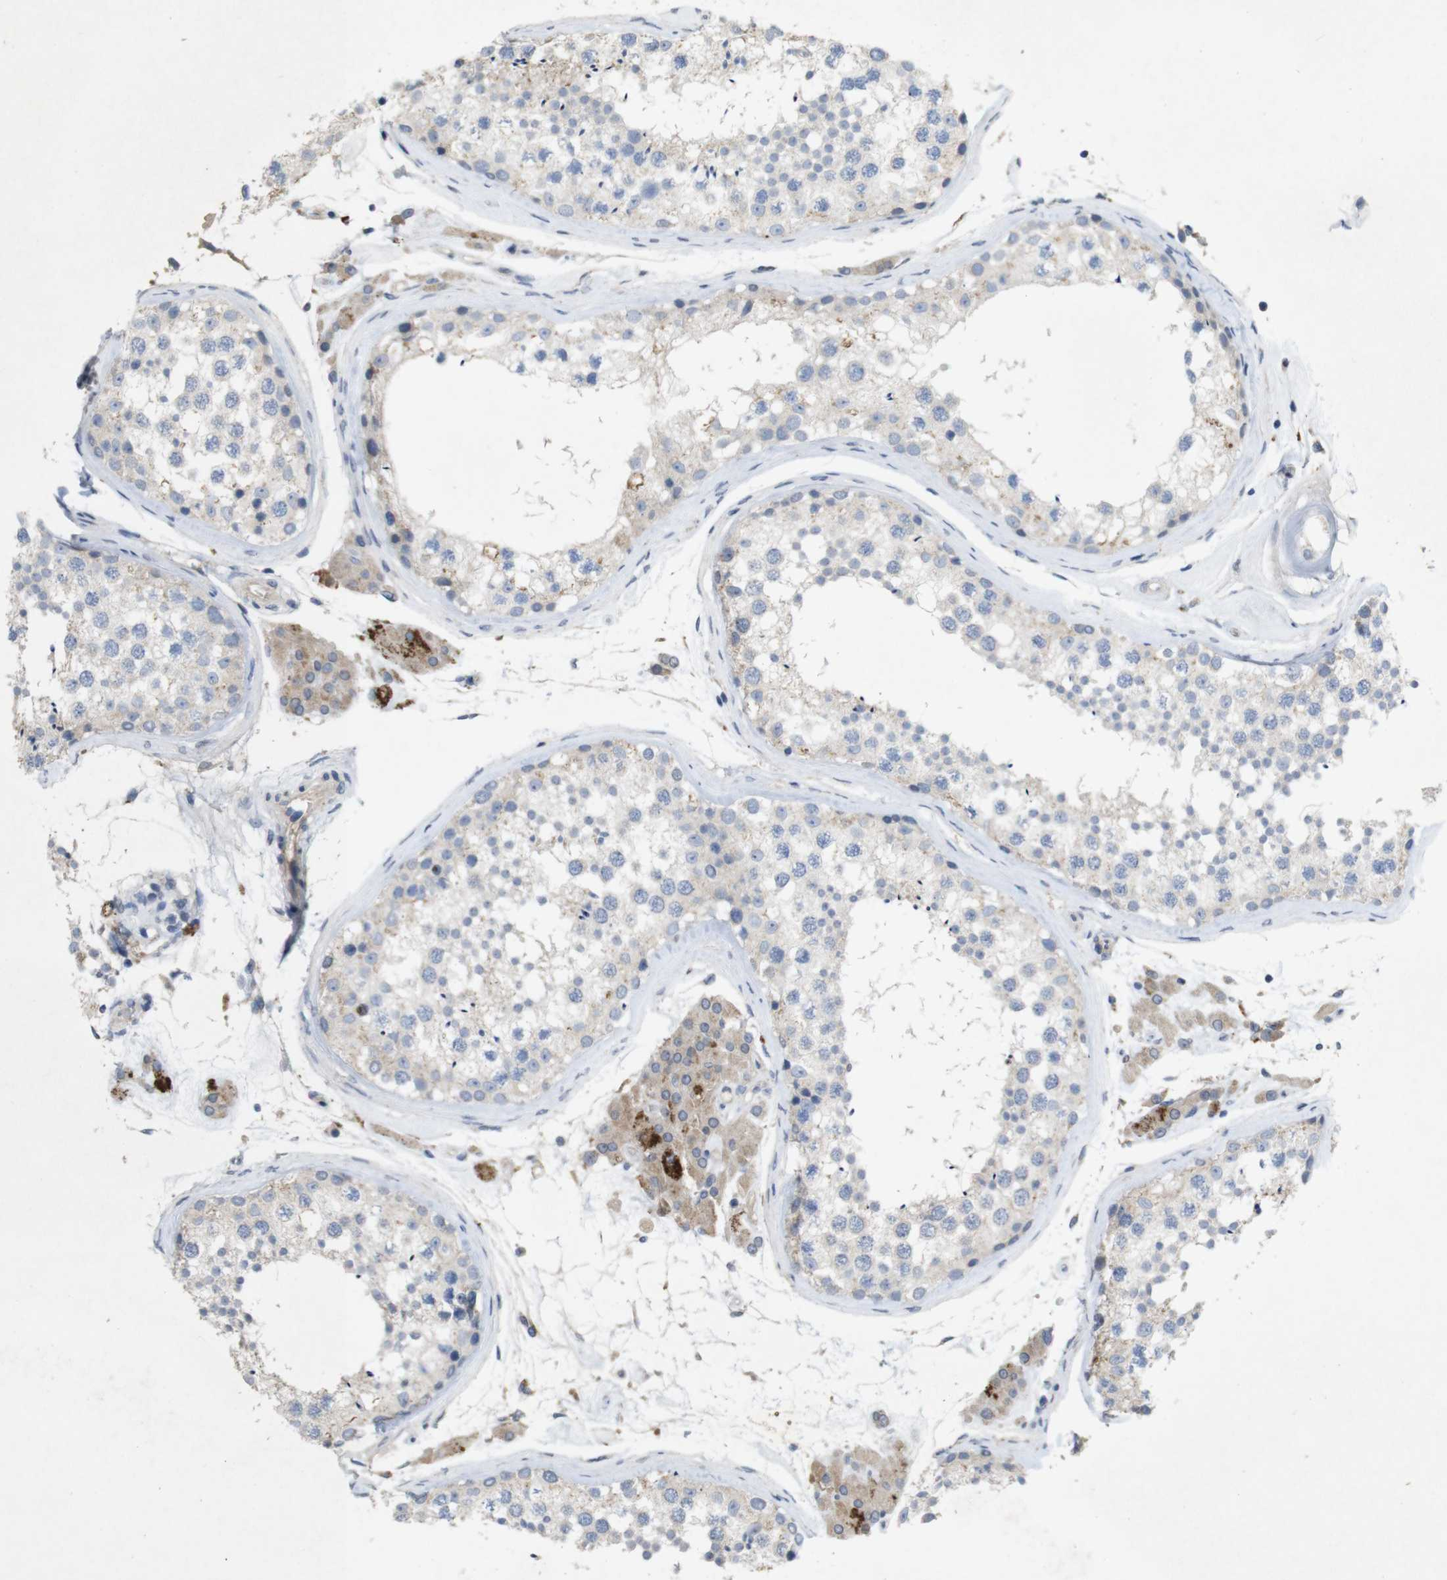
{"staining": {"intensity": "weak", "quantity": "25%-75%", "location": "cytoplasmic/membranous"}, "tissue": "testis", "cell_type": "Cells in seminiferous ducts", "image_type": "normal", "snomed": [{"axis": "morphology", "description": "Normal tissue, NOS"}, {"axis": "topography", "description": "Testis"}], "caption": "High-magnification brightfield microscopy of normal testis stained with DAB (3,3'-diaminobenzidine) (brown) and counterstained with hematoxylin (blue). cells in seminiferous ducts exhibit weak cytoplasmic/membranous expression is present in about25%-75% of cells.", "gene": "TSPAN14", "patient": {"sex": "male", "age": 46}}